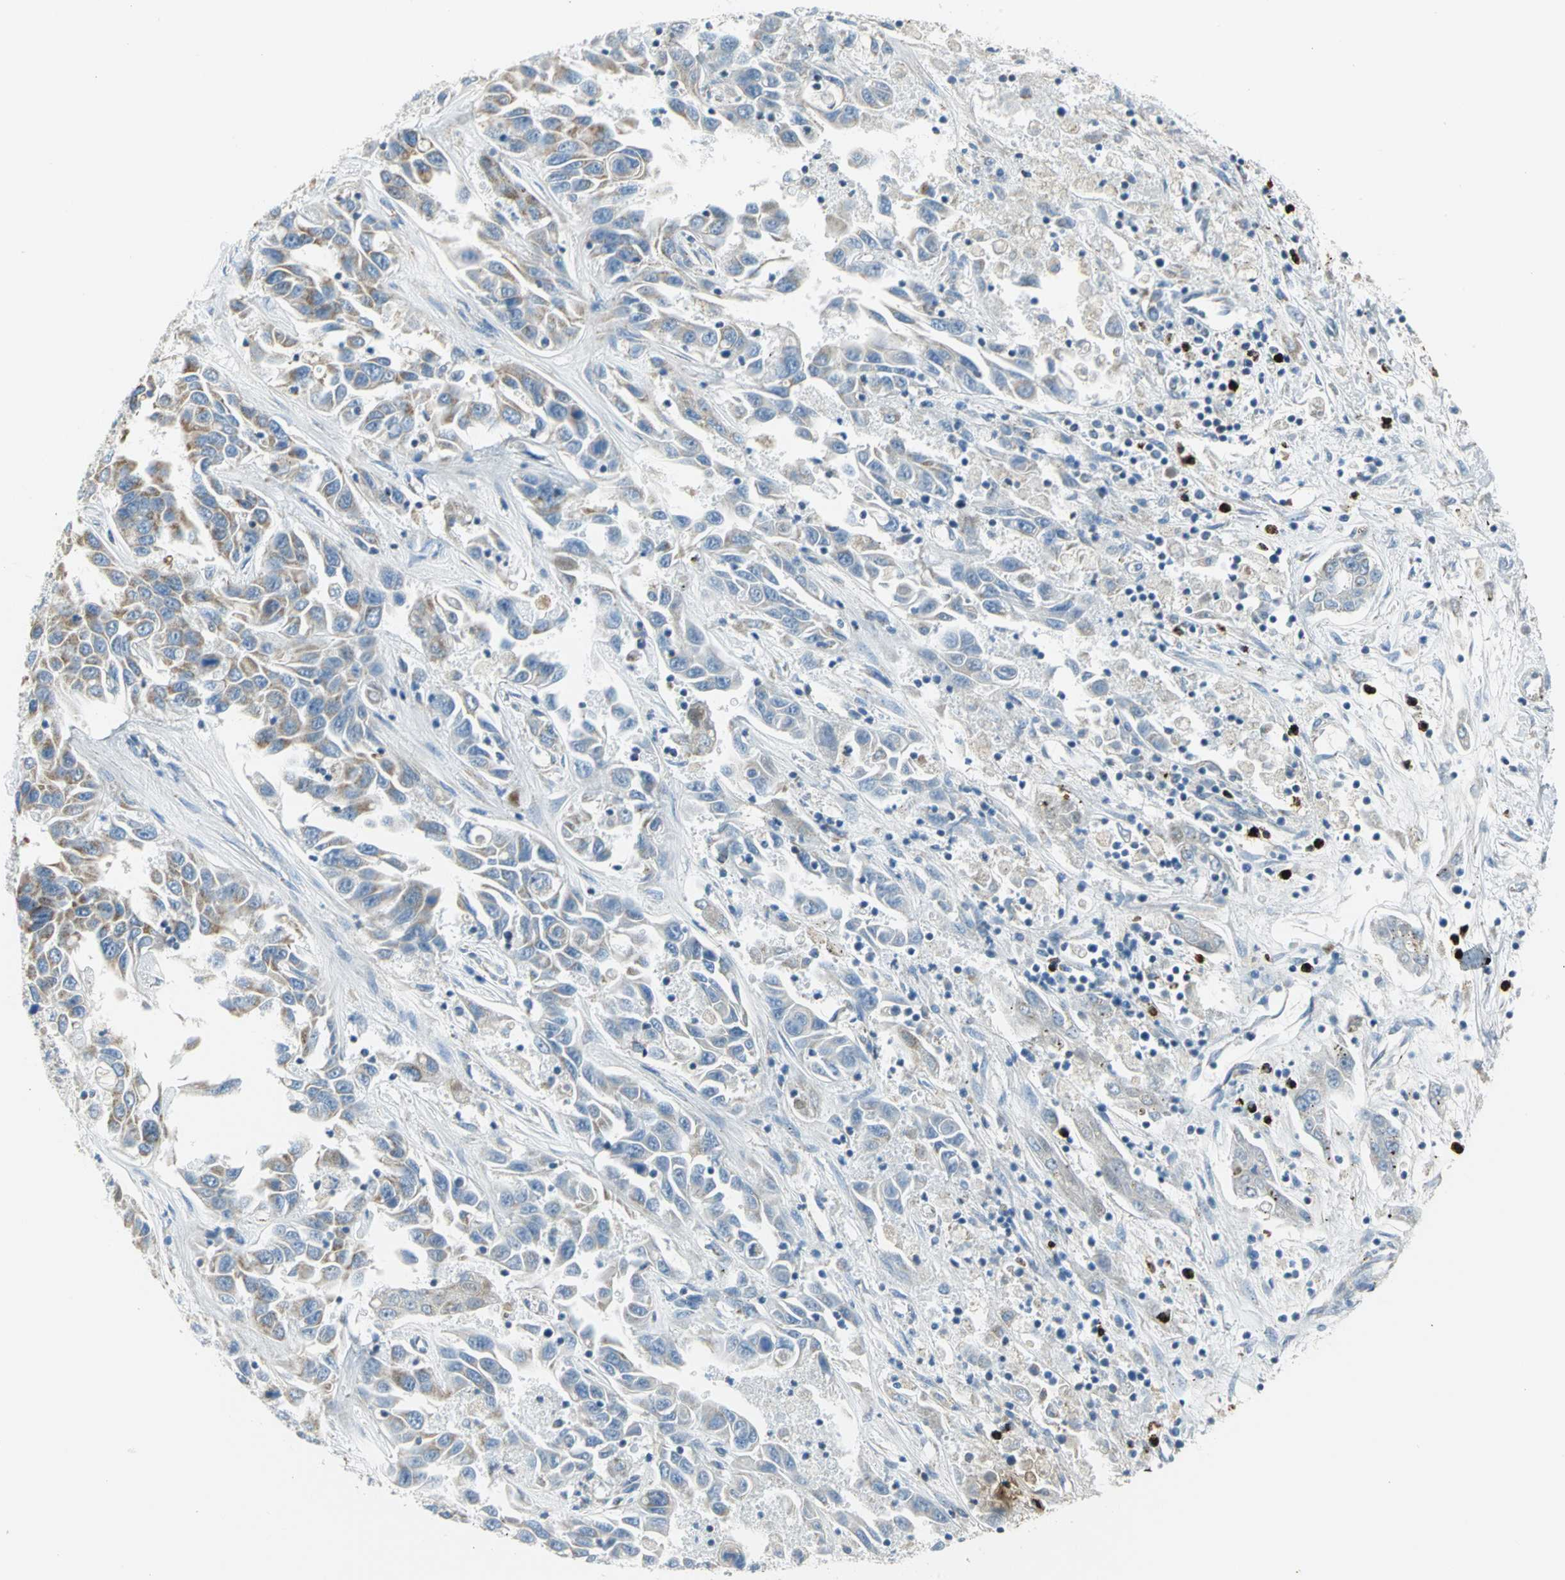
{"staining": {"intensity": "moderate", "quantity": ">75%", "location": "cytoplasmic/membranous"}, "tissue": "liver cancer", "cell_type": "Tumor cells", "image_type": "cancer", "snomed": [{"axis": "morphology", "description": "Cholangiocarcinoma"}, {"axis": "topography", "description": "Liver"}], "caption": "This is an image of IHC staining of liver cancer (cholangiocarcinoma), which shows moderate expression in the cytoplasmic/membranous of tumor cells.", "gene": "ALOX15", "patient": {"sex": "female", "age": 52}}